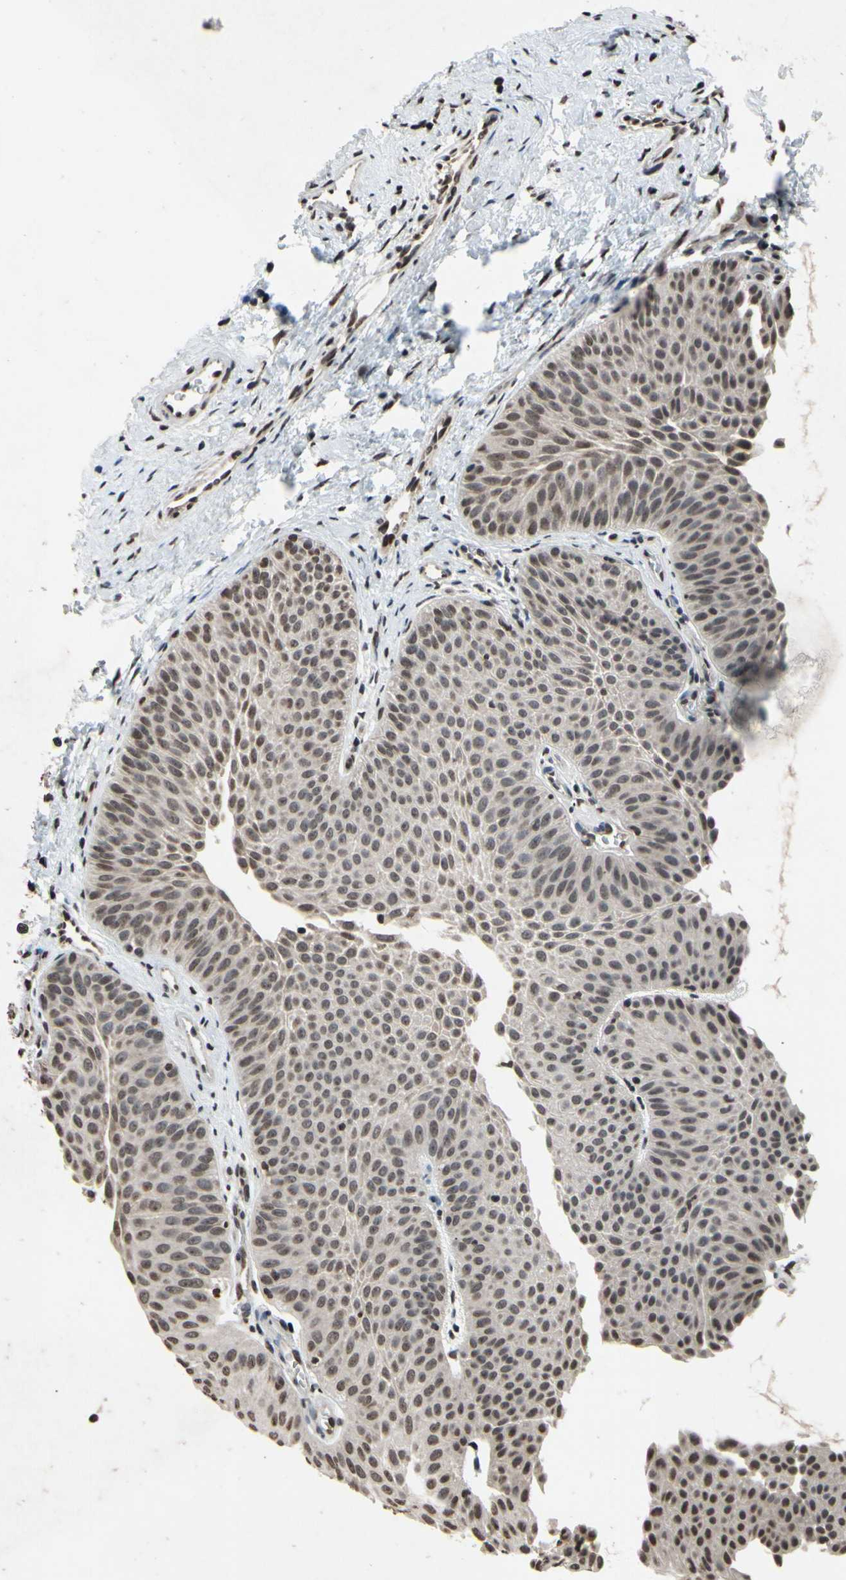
{"staining": {"intensity": "weak", "quantity": "25%-75%", "location": "nuclear"}, "tissue": "urothelial cancer", "cell_type": "Tumor cells", "image_type": "cancer", "snomed": [{"axis": "morphology", "description": "Urothelial carcinoma, Low grade"}, {"axis": "topography", "description": "Urinary bladder"}], "caption": "Protein expression analysis of urothelial cancer displays weak nuclear expression in about 25%-75% of tumor cells. (Stains: DAB in brown, nuclei in blue, Microscopy: brightfield microscopy at high magnification).", "gene": "HIPK2", "patient": {"sex": "female", "age": 60}}